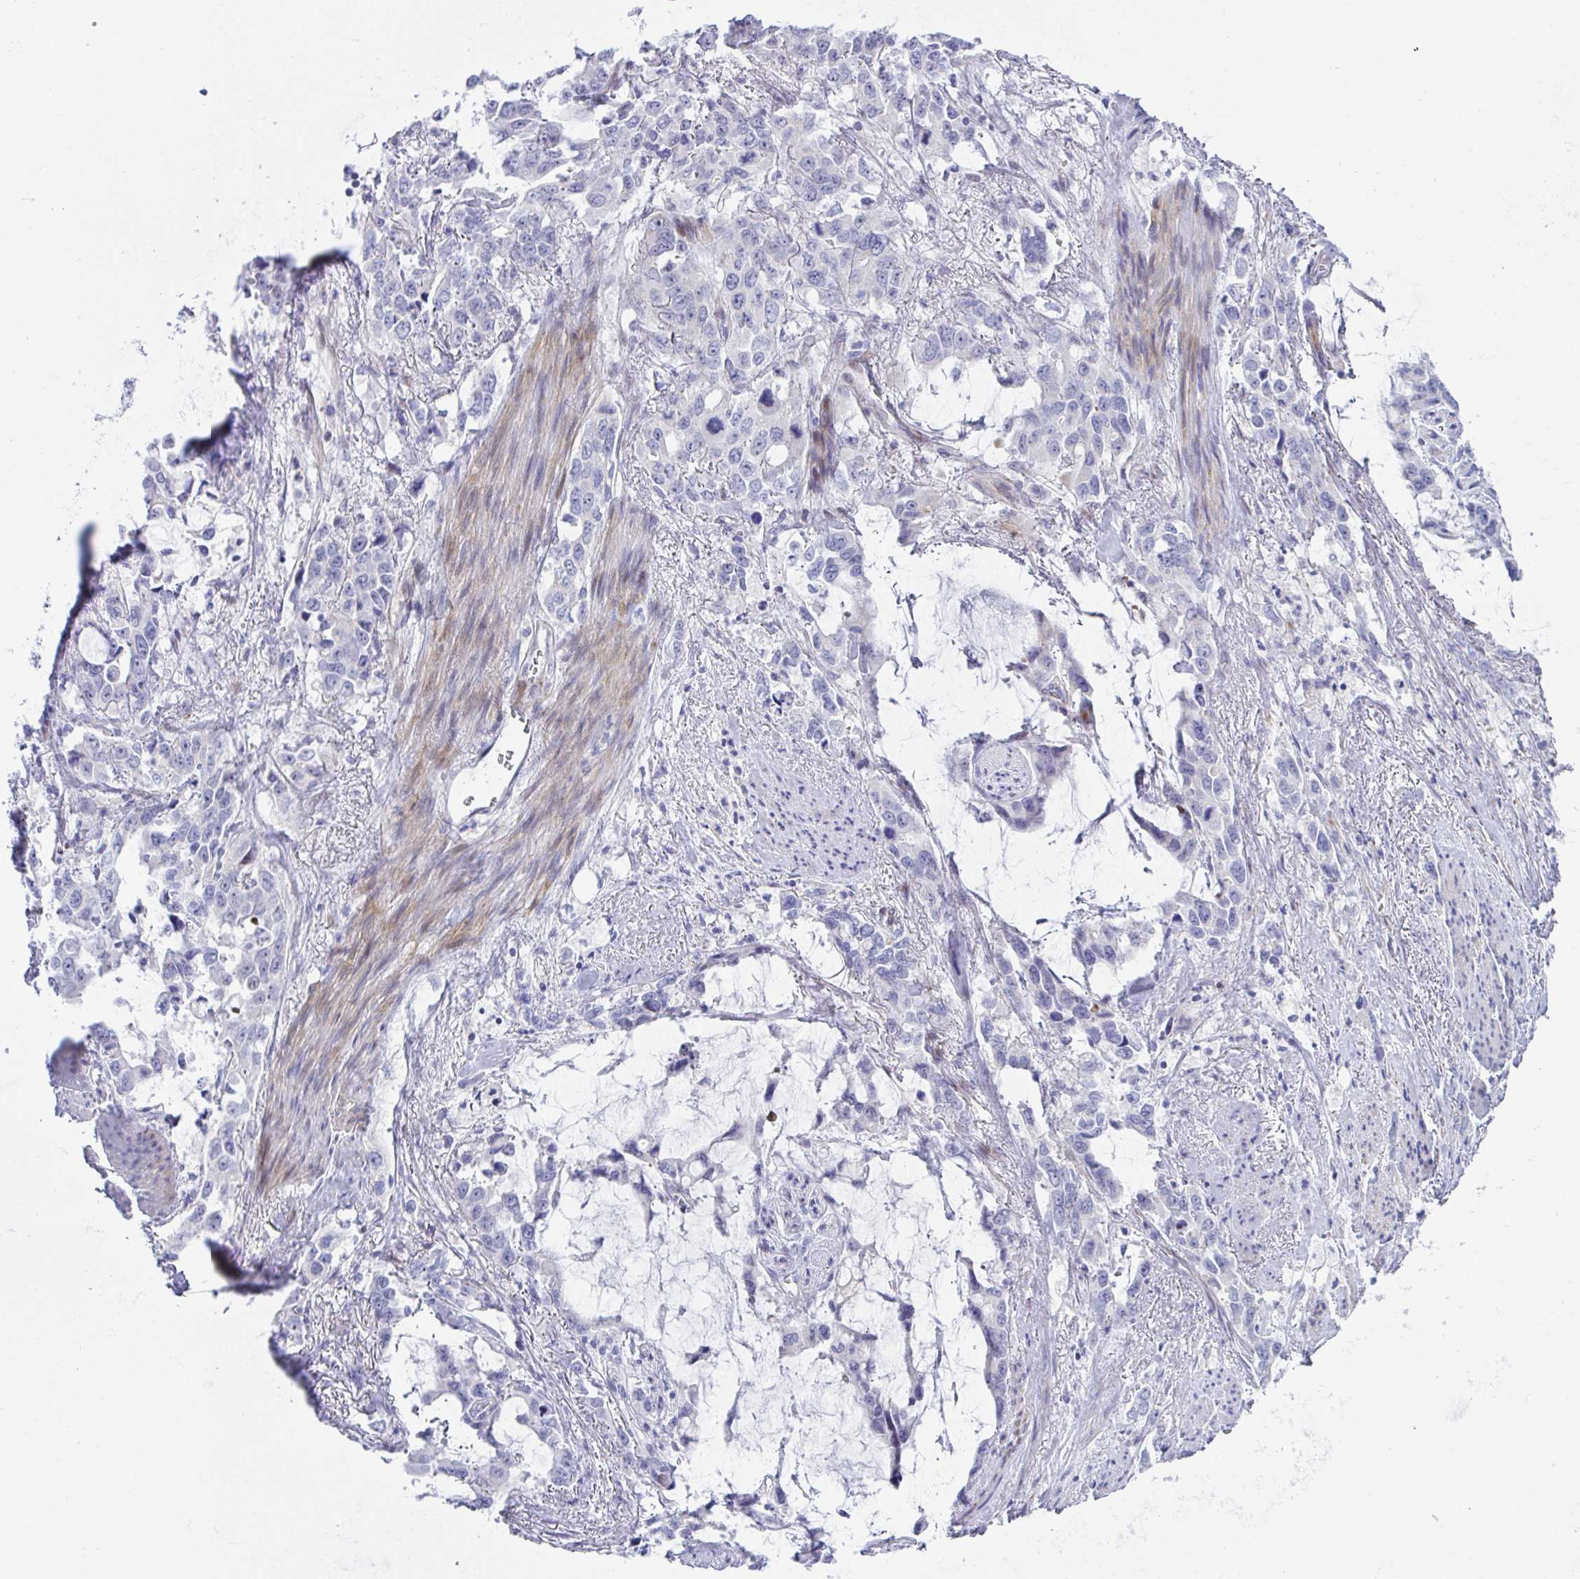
{"staining": {"intensity": "negative", "quantity": "none", "location": "none"}, "tissue": "stomach cancer", "cell_type": "Tumor cells", "image_type": "cancer", "snomed": [{"axis": "morphology", "description": "Adenocarcinoma, NOS"}, {"axis": "topography", "description": "Stomach, upper"}], "caption": "DAB immunohistochemical staining of human stomach cancer shows no significant expression in tumor cells.", "gene": "ZNF713", "patient": {"sex": "male", "age": 85}}